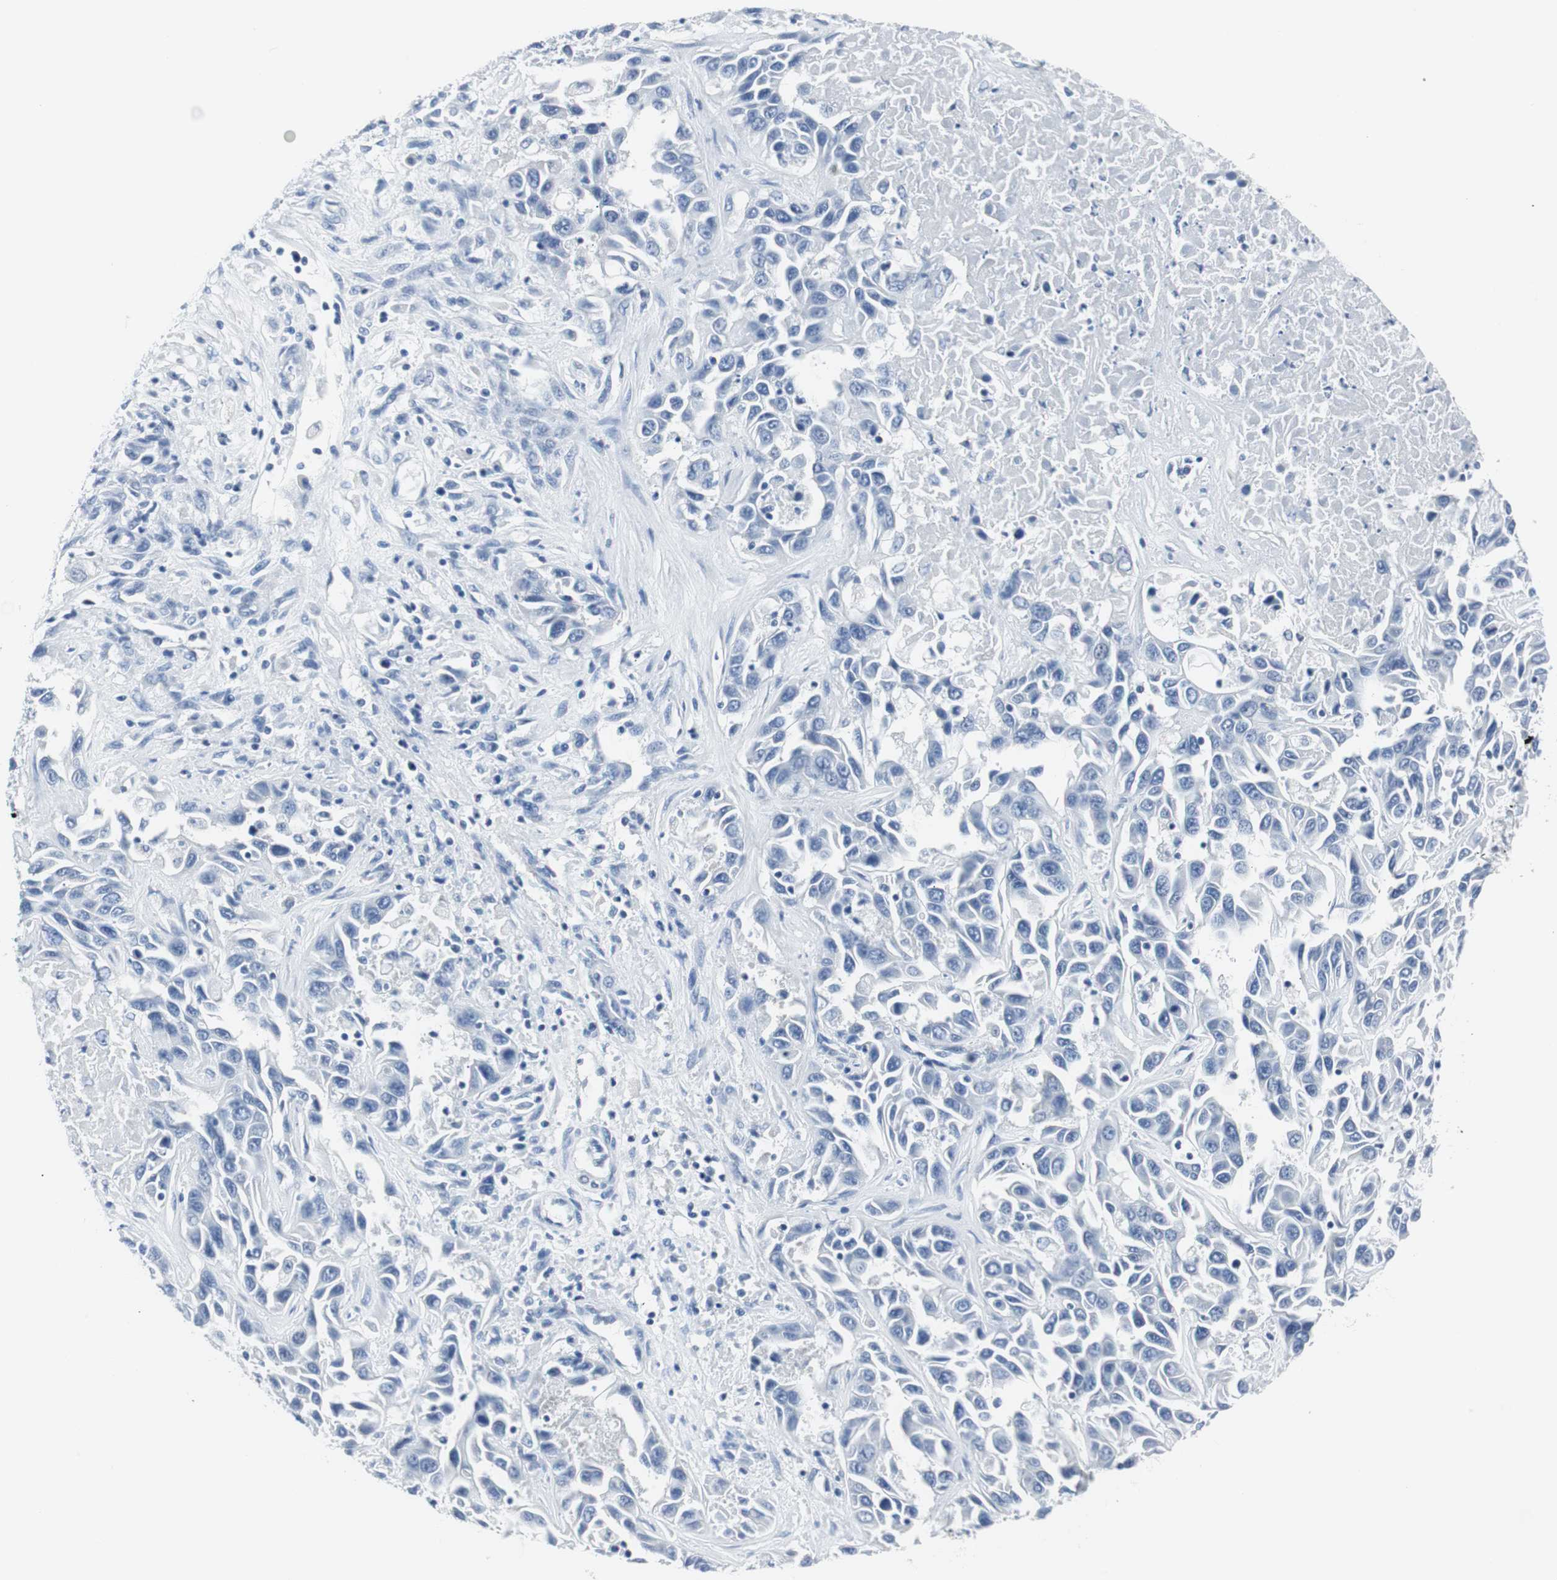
{"staining": {"intensity": "negative", "quantity": "none", "location": "none"}, "tissue": "liver cancer", "cell_type": "Tumor cells", "image_type": "cancer", "snomed": [{"axis": "morphology", "description": "Cholangiocarcinoma"}, {"axis": "topography", "description": "Liver"}], "caption": "Micrograph shows no significant protein positivity in tumor cells of liver cholangiocarcinoma.", "gene": "GAP43", "patient": {"sex": "female", "age": 52}}